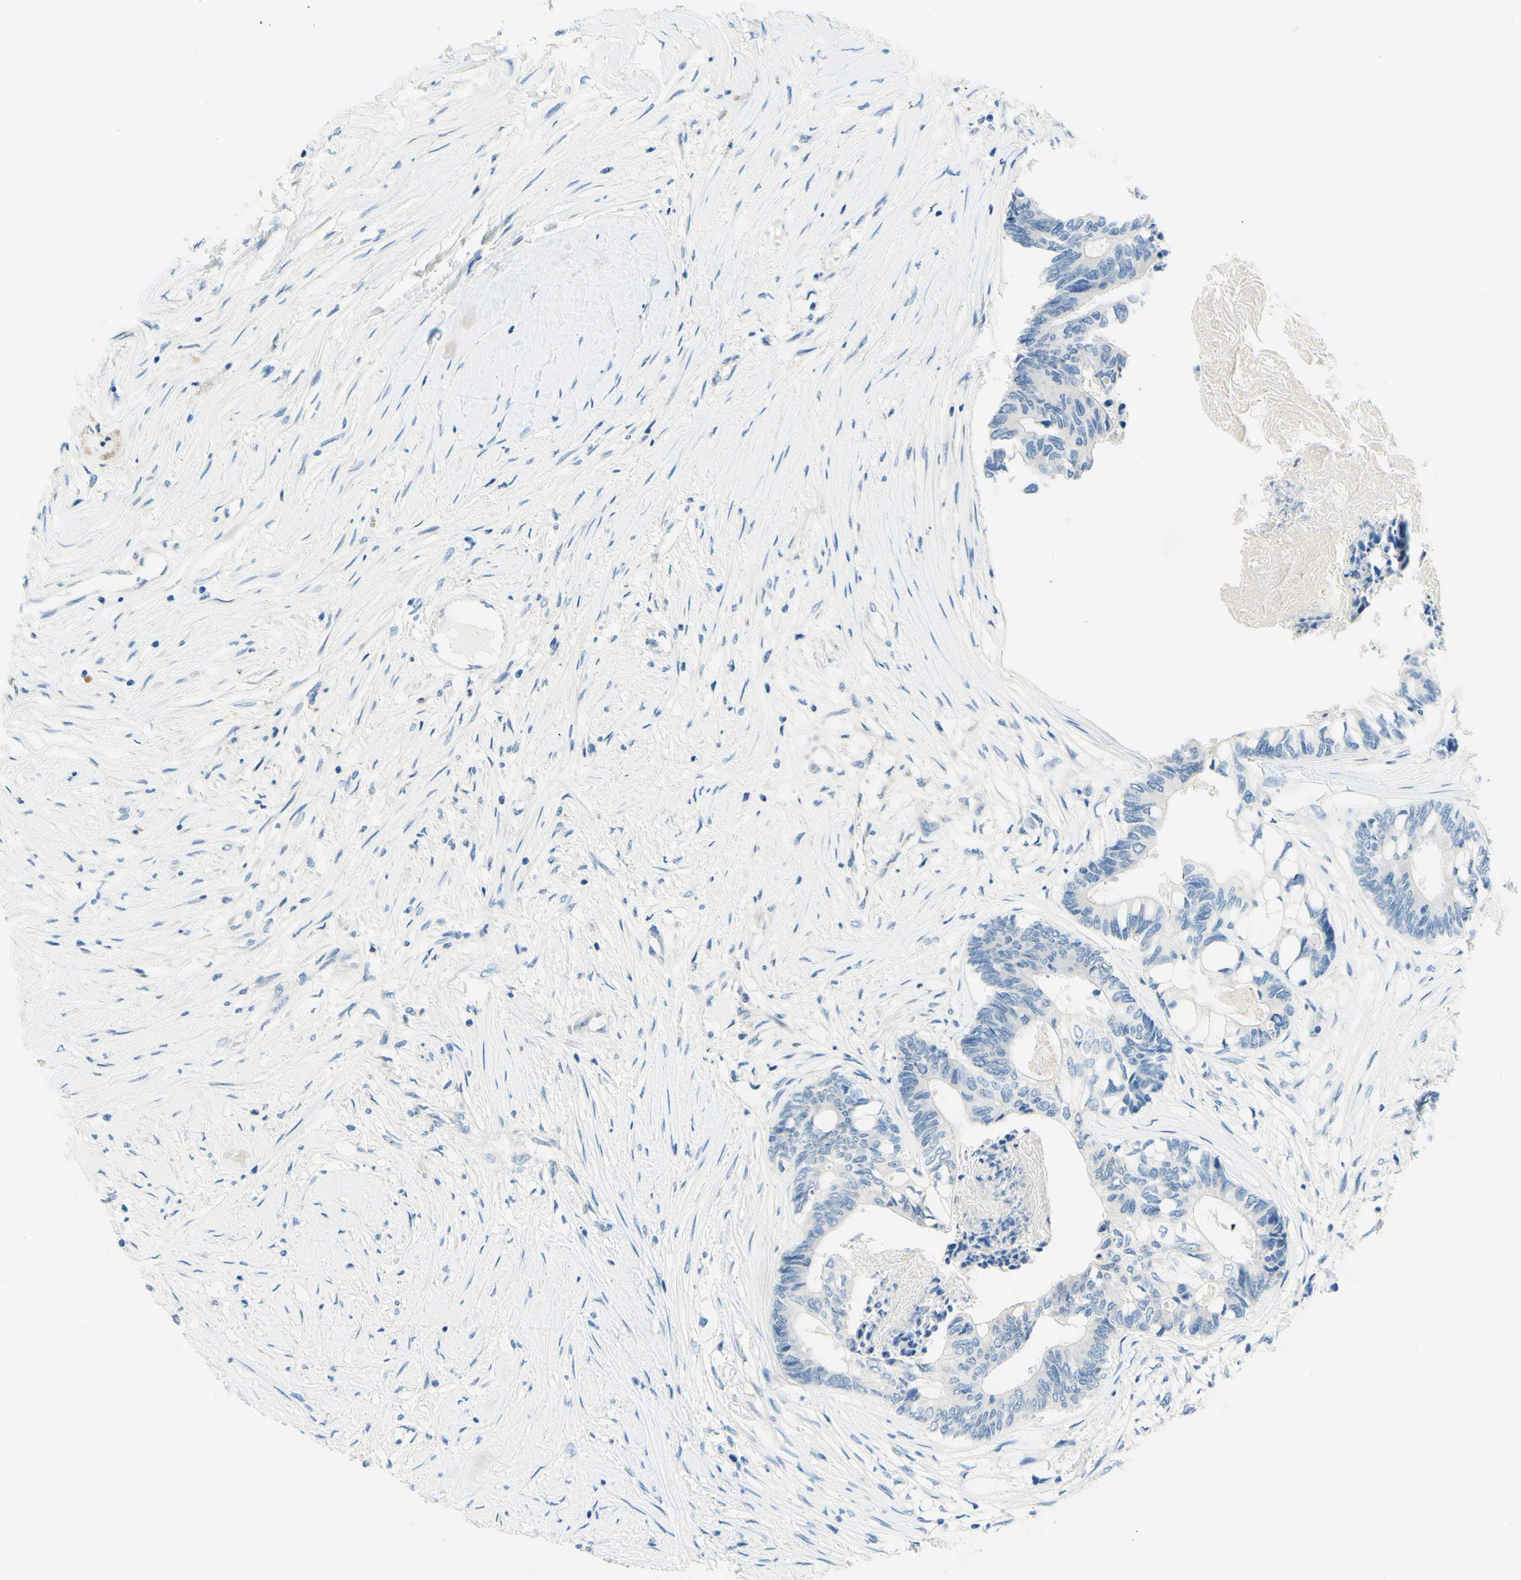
{"staining": {"intensity": "negative", "quantity": "none", "location": "none"}, "tissue": "colorectal cancer", "cell_type": "Tumor cells", "image_type": "cancer", "snomed": [{"axis": "morphology", "description": "Adenocarcinoma, NOS"}, {"axis": "topography", "description": "Rectum"}], "caption": "Immunohistochemical staining of adenocarcinoma (colorectal) displays no significant staining in tumor cells.", "gene": "PASD1", "patient": {"sex": "male", "age": 63}}